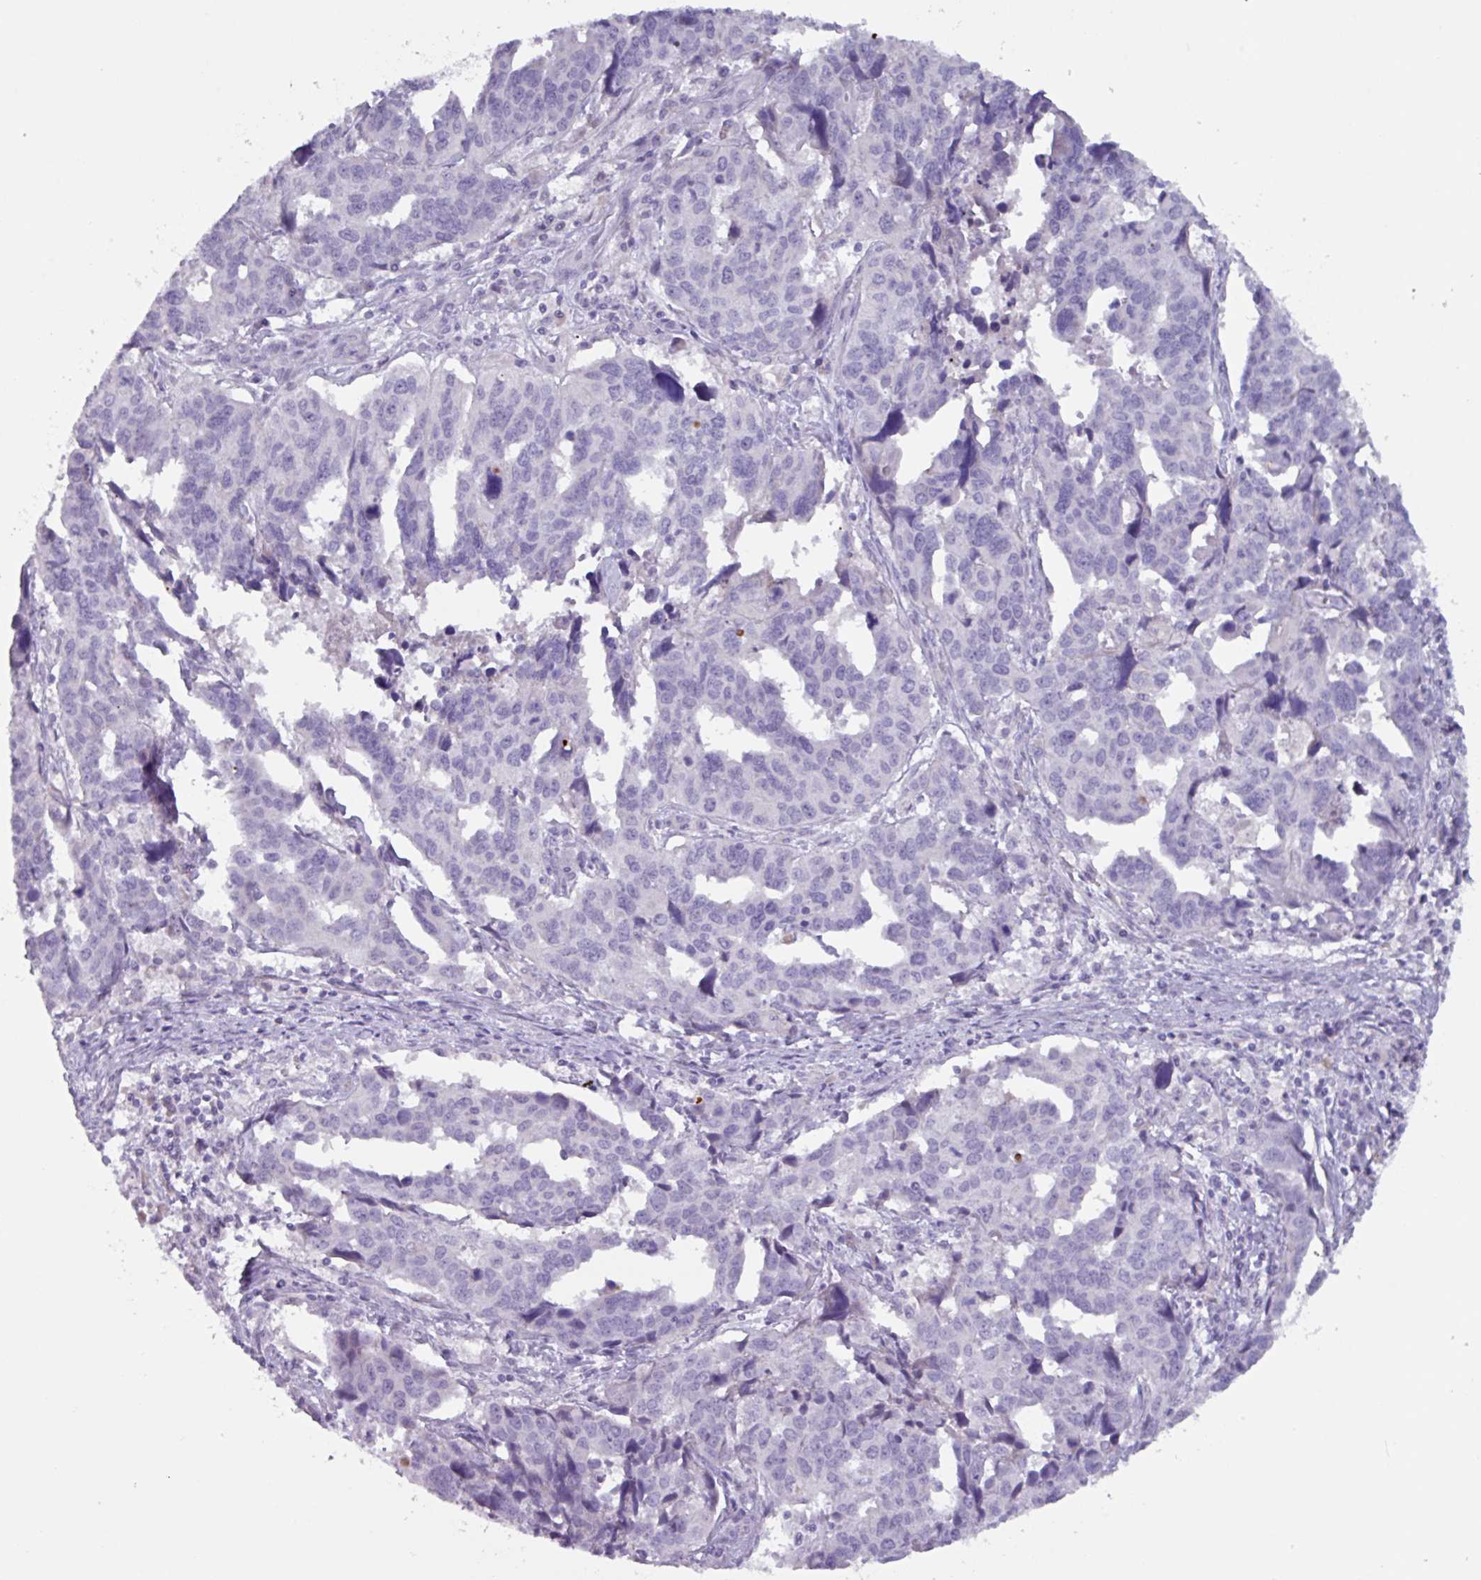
{"staining": {"intensity": "negative", "quantity": "none", "location": "none"}, "tissue": "endometrial cancer", "cell_type": "Tumor cells", "image_type": "cancer", "snomed": [{"axis": "morphology", "description": "Adenocarcinoma, NOS"}, {"axis": "topography", "description": "Endometrium"}], "caption": "Tumor cells are negative for protein expression in human endometrial cancer.", "gene": "OR2T10", "patient": {"sex": "female", "age": 73}}